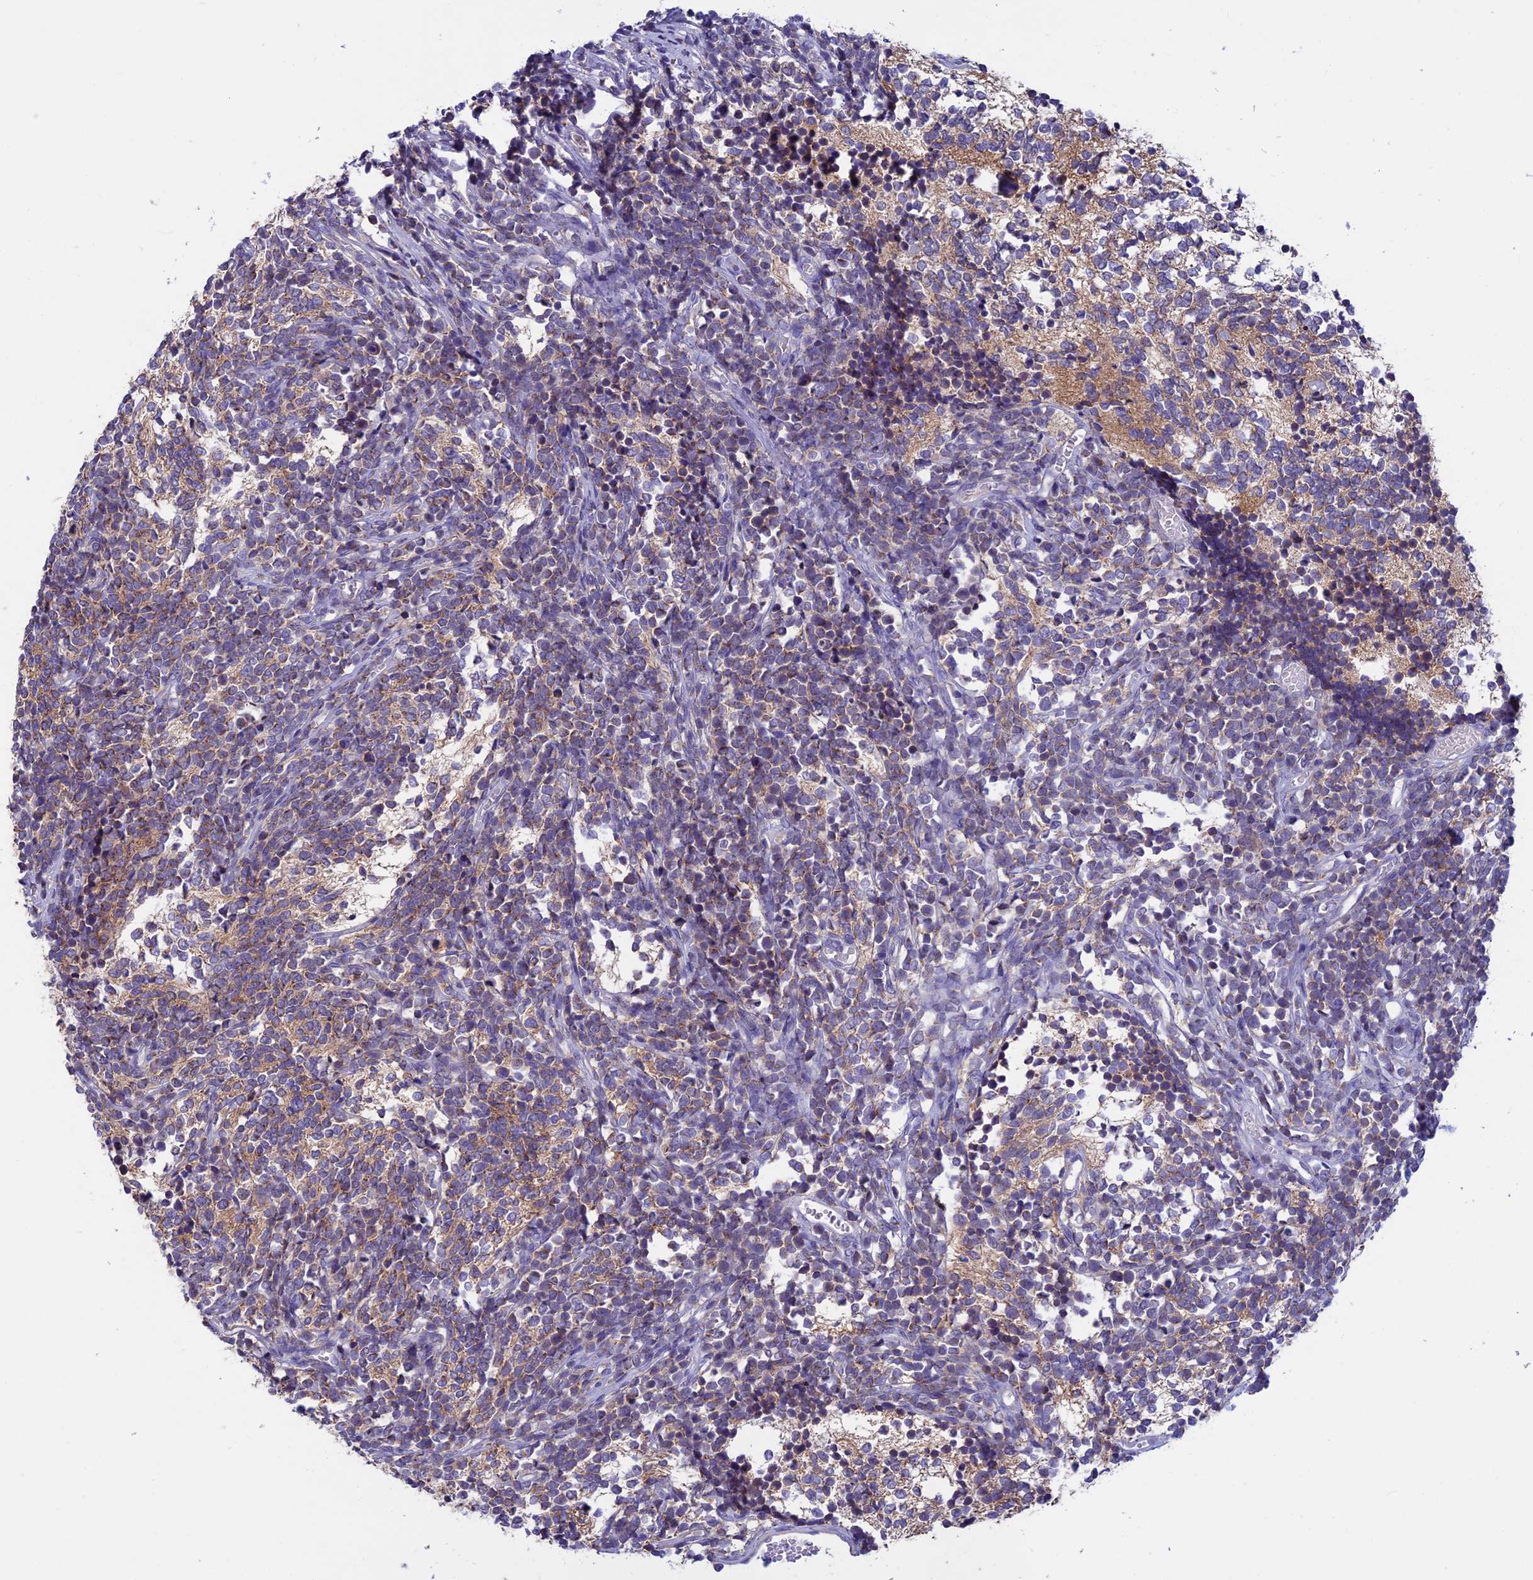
{"staining": {"intensity": "moderate", "quantity": "25%-75%", "location": "cytoplasmic/membranous"}, "tissue": "glioma", "cell_type": "Tumor cells", "image_type": "cancer", "snomed": [{"axis": "morphology", "description": "Glioma, malignant, Low grade"}, {"axis": "topography", "description": "Brain"}], "caption": "Immunohistochemical staining of human glioma shows medium levels of moderate cytoplasmic/membranous expression in about 25%-75% of tumor cells.", "gene": "MFSD12", "patient": {"sex": "female", "age": 1}}